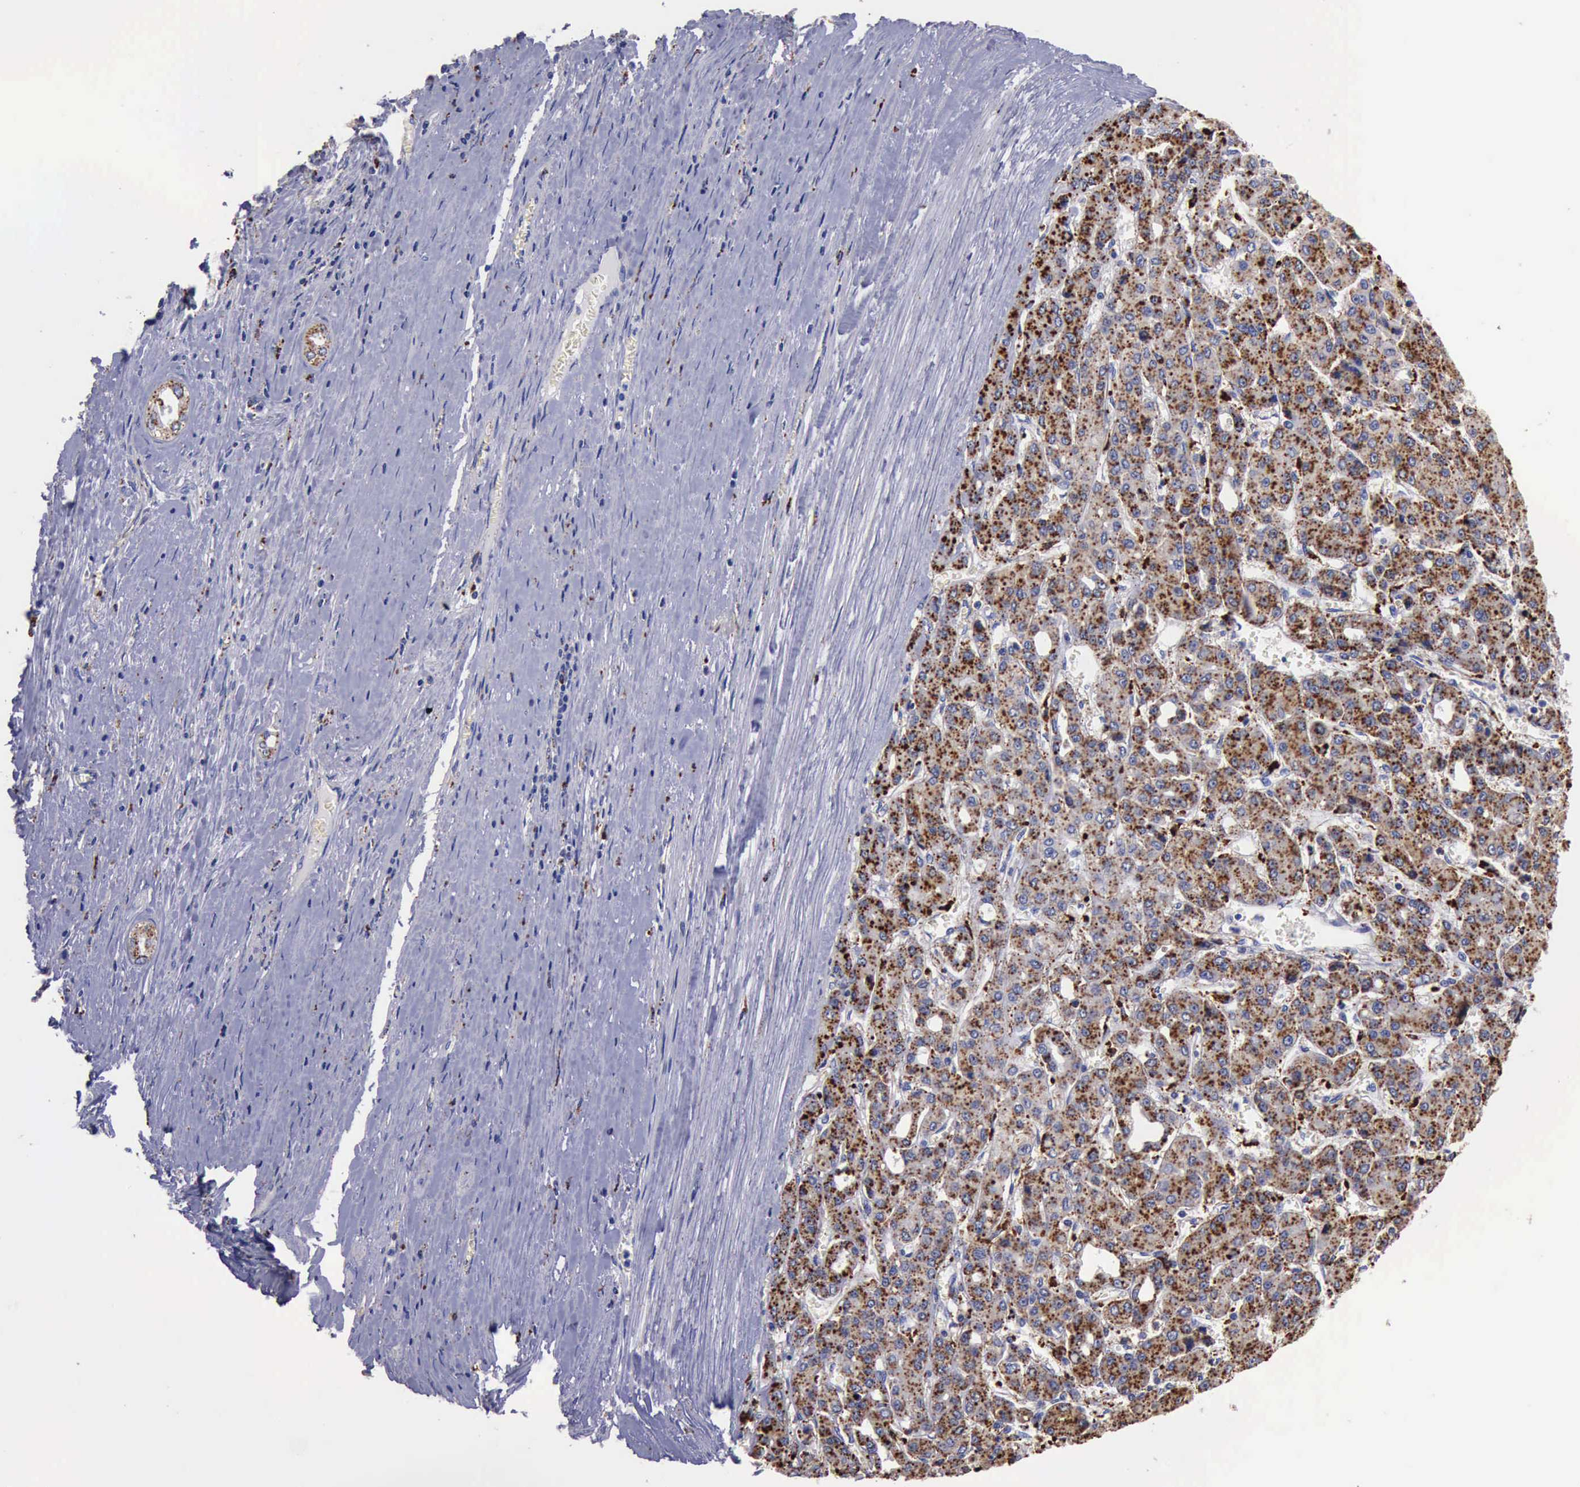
{"staining": {"intensity": "strong", "quantity": ">75%", "location": "cytoplasmic/membranous"}, "tissue": "liver cancer", "cell_type": "Tumor cells", "image_type": "cancer", "snomed": [{"axis": "morphology", "description": "Carcinoma, Hepatocellular, NOS"}, {"axis": "topography", "description": "Liver"}], "caption": "Liver cancer (hepatocellular carcinoma) stained with DAB immunohistochemistry displays high levels of strong cytoplasmic/membranous staining in about >75% of tumor cells.", "gene": "CTSD", "patient": {"sex": "male", "age": 69}}